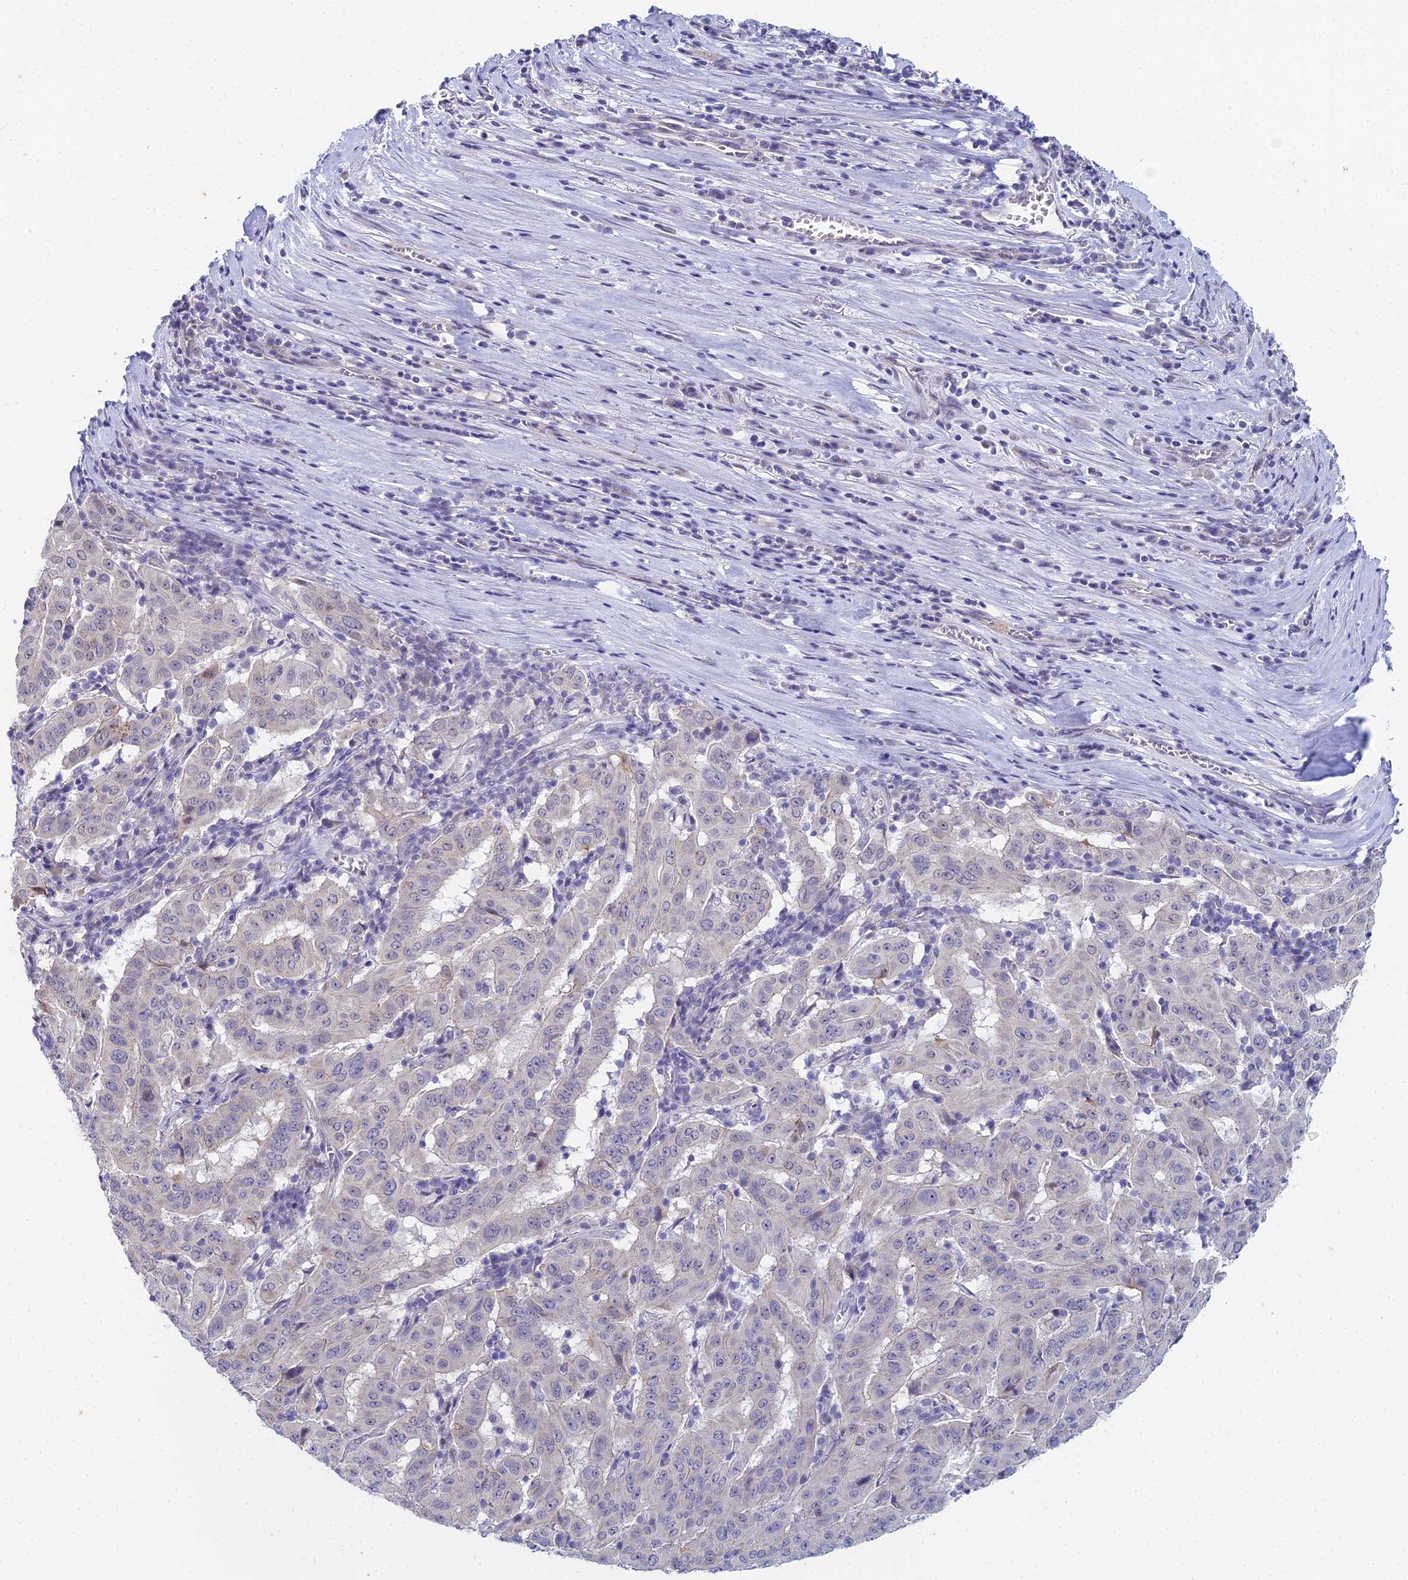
{"staining": {"intensity": "negative", "quantity": "none", "location": "none"}, "tissue": "pancreatic cancer", "cell_type": "Tumor cells", "image_type": "cancer", "snomed": [{"axis": "morphology", "description": "Adenocarcinoma, NOS"}, {"axis": "topography", "description": "Pancreas"}], "caption": "This is an IHC histopathology image of adenocarcinoma (pancreatic). There is no positivity in tumor cells.", "gene": "EEF2KMT", "patient": {"sex": "male", "age": 63}}